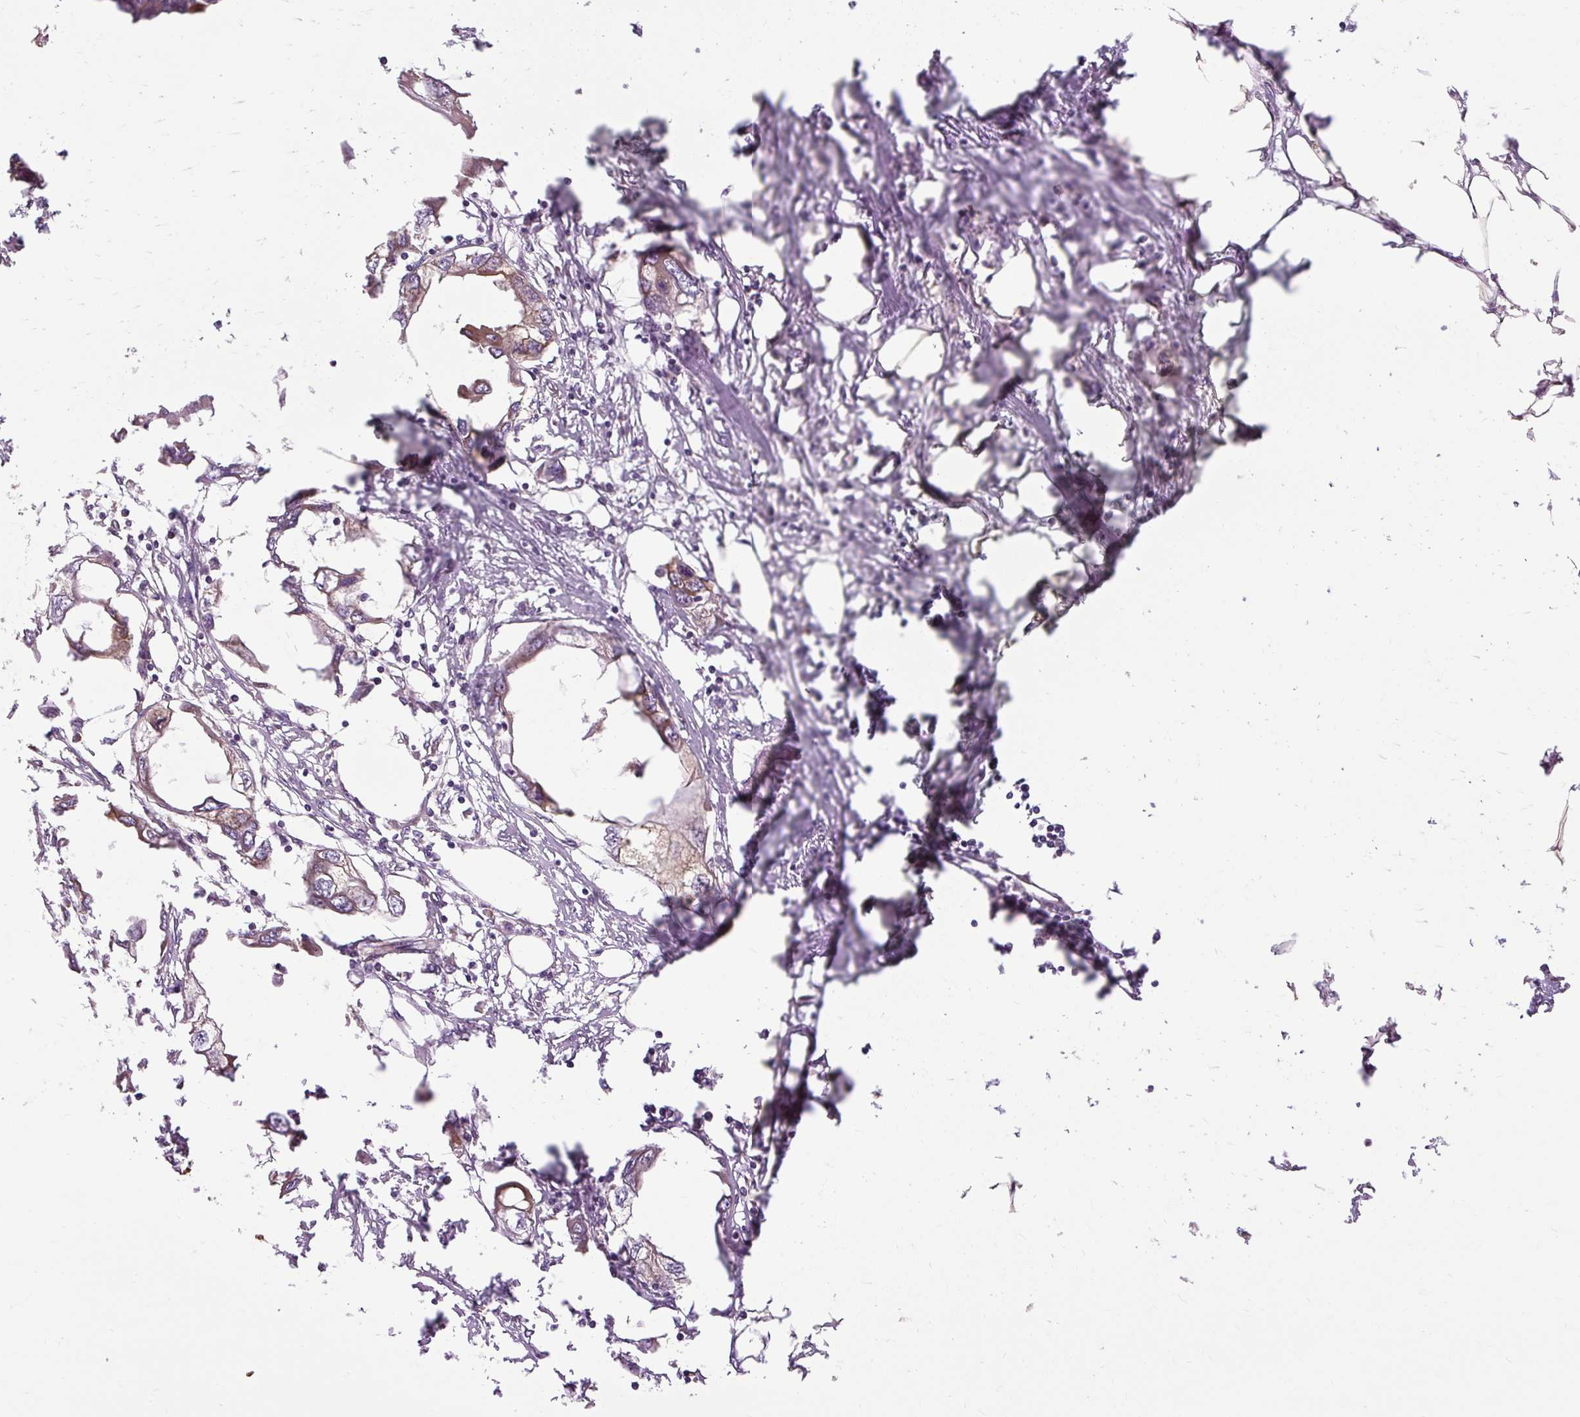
{"staining": {"intensity": "weak", "quantity": ">75%", "location": "cytoplasmic/membranous"}, "tissue": "endometrial cancer", "cell_type": "Tumor cells", "image_type": "cancer", "snomed": [{"axis": "morphology", "description": "Adenocarcinoma, NOS"}, {"axis": "morphology", "description": "Adenocarcinoma, metastatic, NOS"}, {"axis": "topography", "description": "Adipose tissue"}, {"axis": "topography", "description": "Endometrium"}], "caption": "This photomicrograph demonstrates metastatic adenocarcinoma (endometrial) stained with immunohistochemistry (IHC) to label a protein in brown. The cytoplasmic/membranous of tumor cells show weak positivity for the protein. Nuclei are counter-stained blue.", "gene": "FLRT1", "patient": {"sex": "female", "age": 67}}